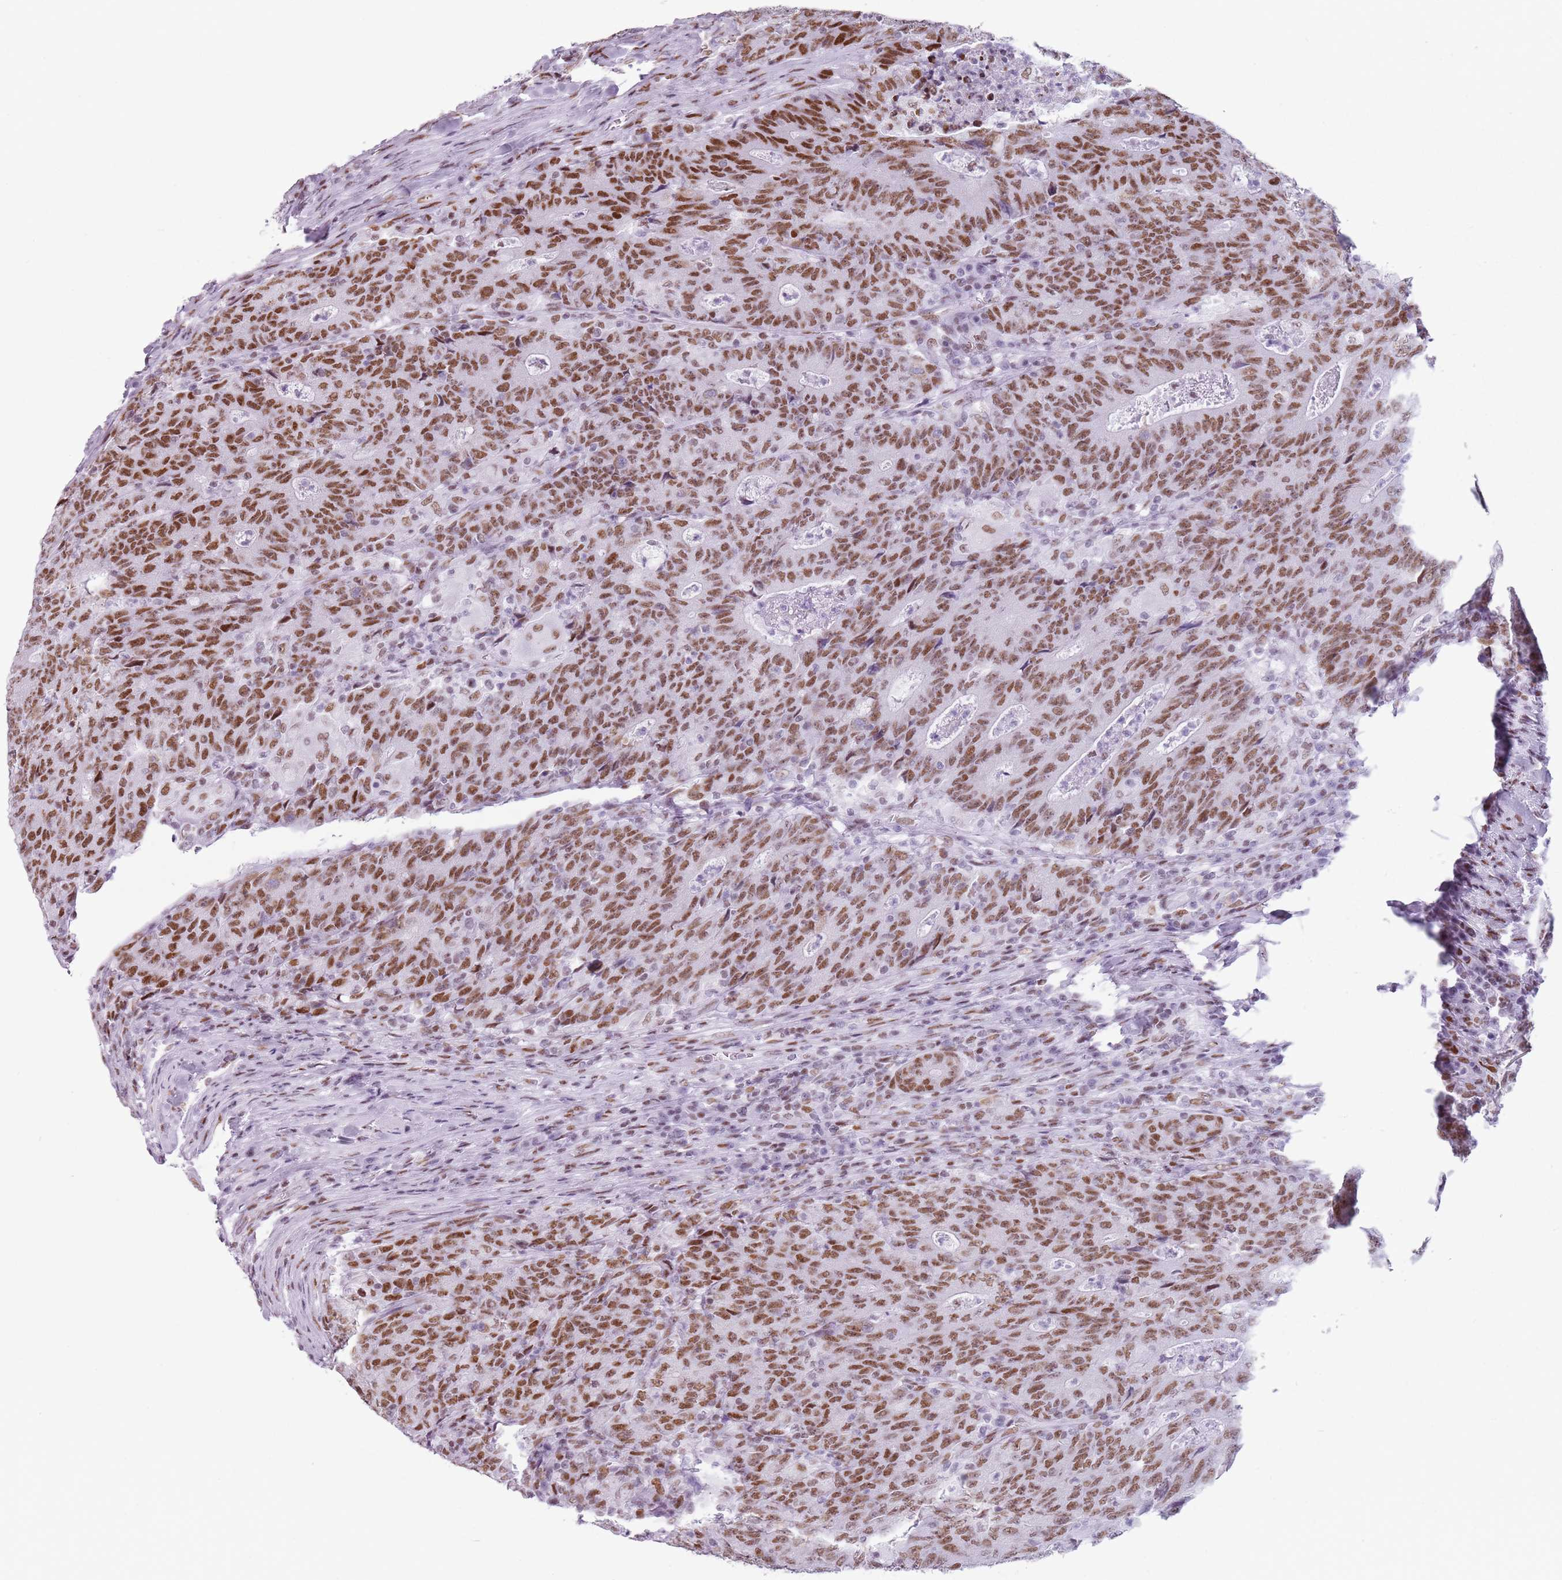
{"staining": {"intensity": "moderate", "quantity": ">75%", "location": "nuclear"}, "tissue": "colorectal cancer", "cell_type": "Tumor cells", "image_type": "cancer", "snomed": [{"axis": "morphology", "description": "Adenocarcinoma, NOS"}, {"axis": "topography", "description": "Colon"}], "caption": "Tumor cells display medium levels of moderate nuclear positivity in about >75% of cells in colorectal adenocarcinoma.", "gene": "FAM104B", "patient": {"sex": "female", "age": 75}}